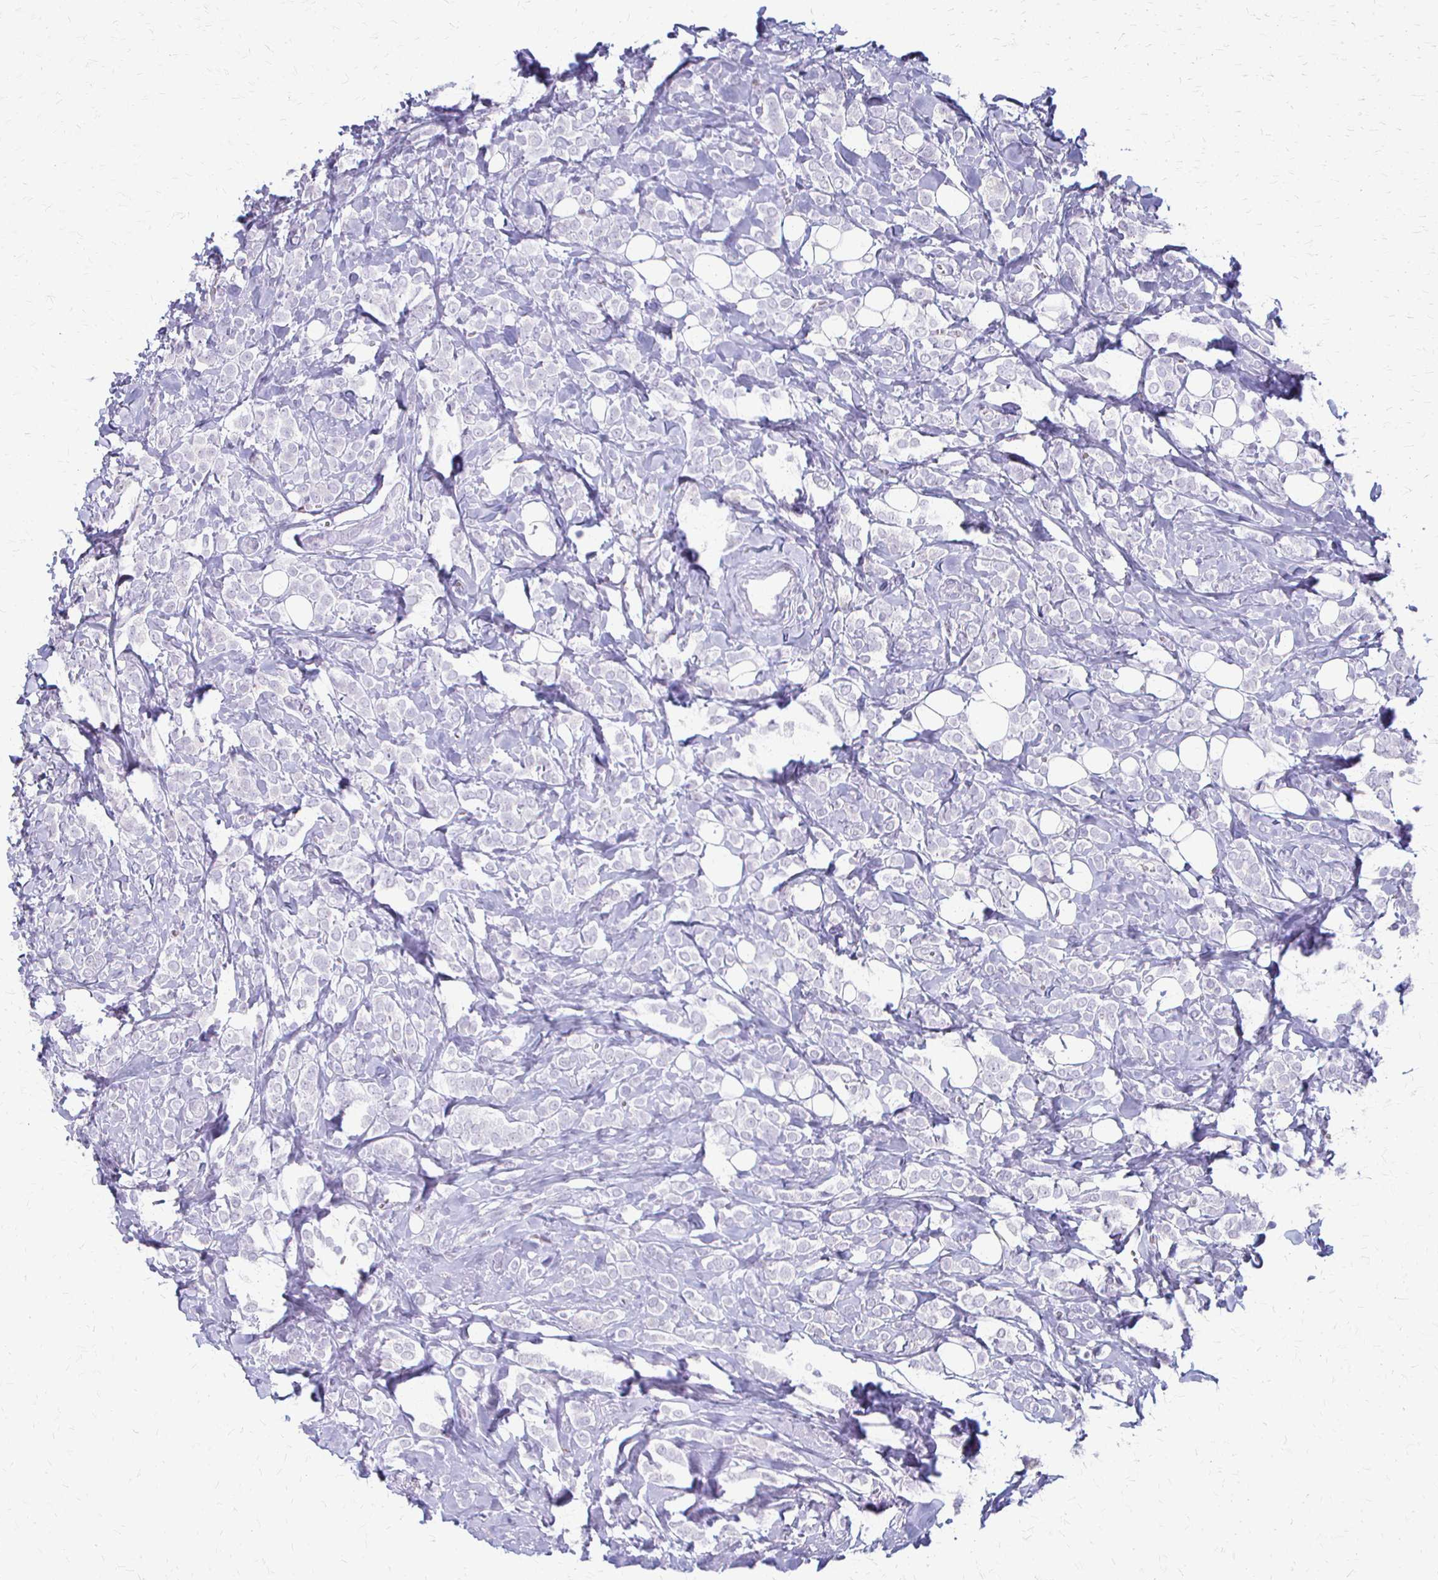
{"staining": {"intensity": "negative", "quantity": "none", "location": "none"}, "tissue": "breast cancer", "cell_type": "Tumor cells", "image_type": "cancer", "snomed": [{"axis": "morphology", "description": "Lobular carcinoma"}, {"axis": "topography", "description": "Breast"}], "caption": "Immunohistochemistry micrograph of lobular carcinoma (breast) stained for a protein (brown), which demonstrates no expression in tumor cells. (Stains: DAB immunohistochemistry (IHC) with hematoxylin counter stain, Microscopy: brightfield microscopy at high magnification).", "gene": "ACP5", "patient": {"sex": "female", "age": 49}}